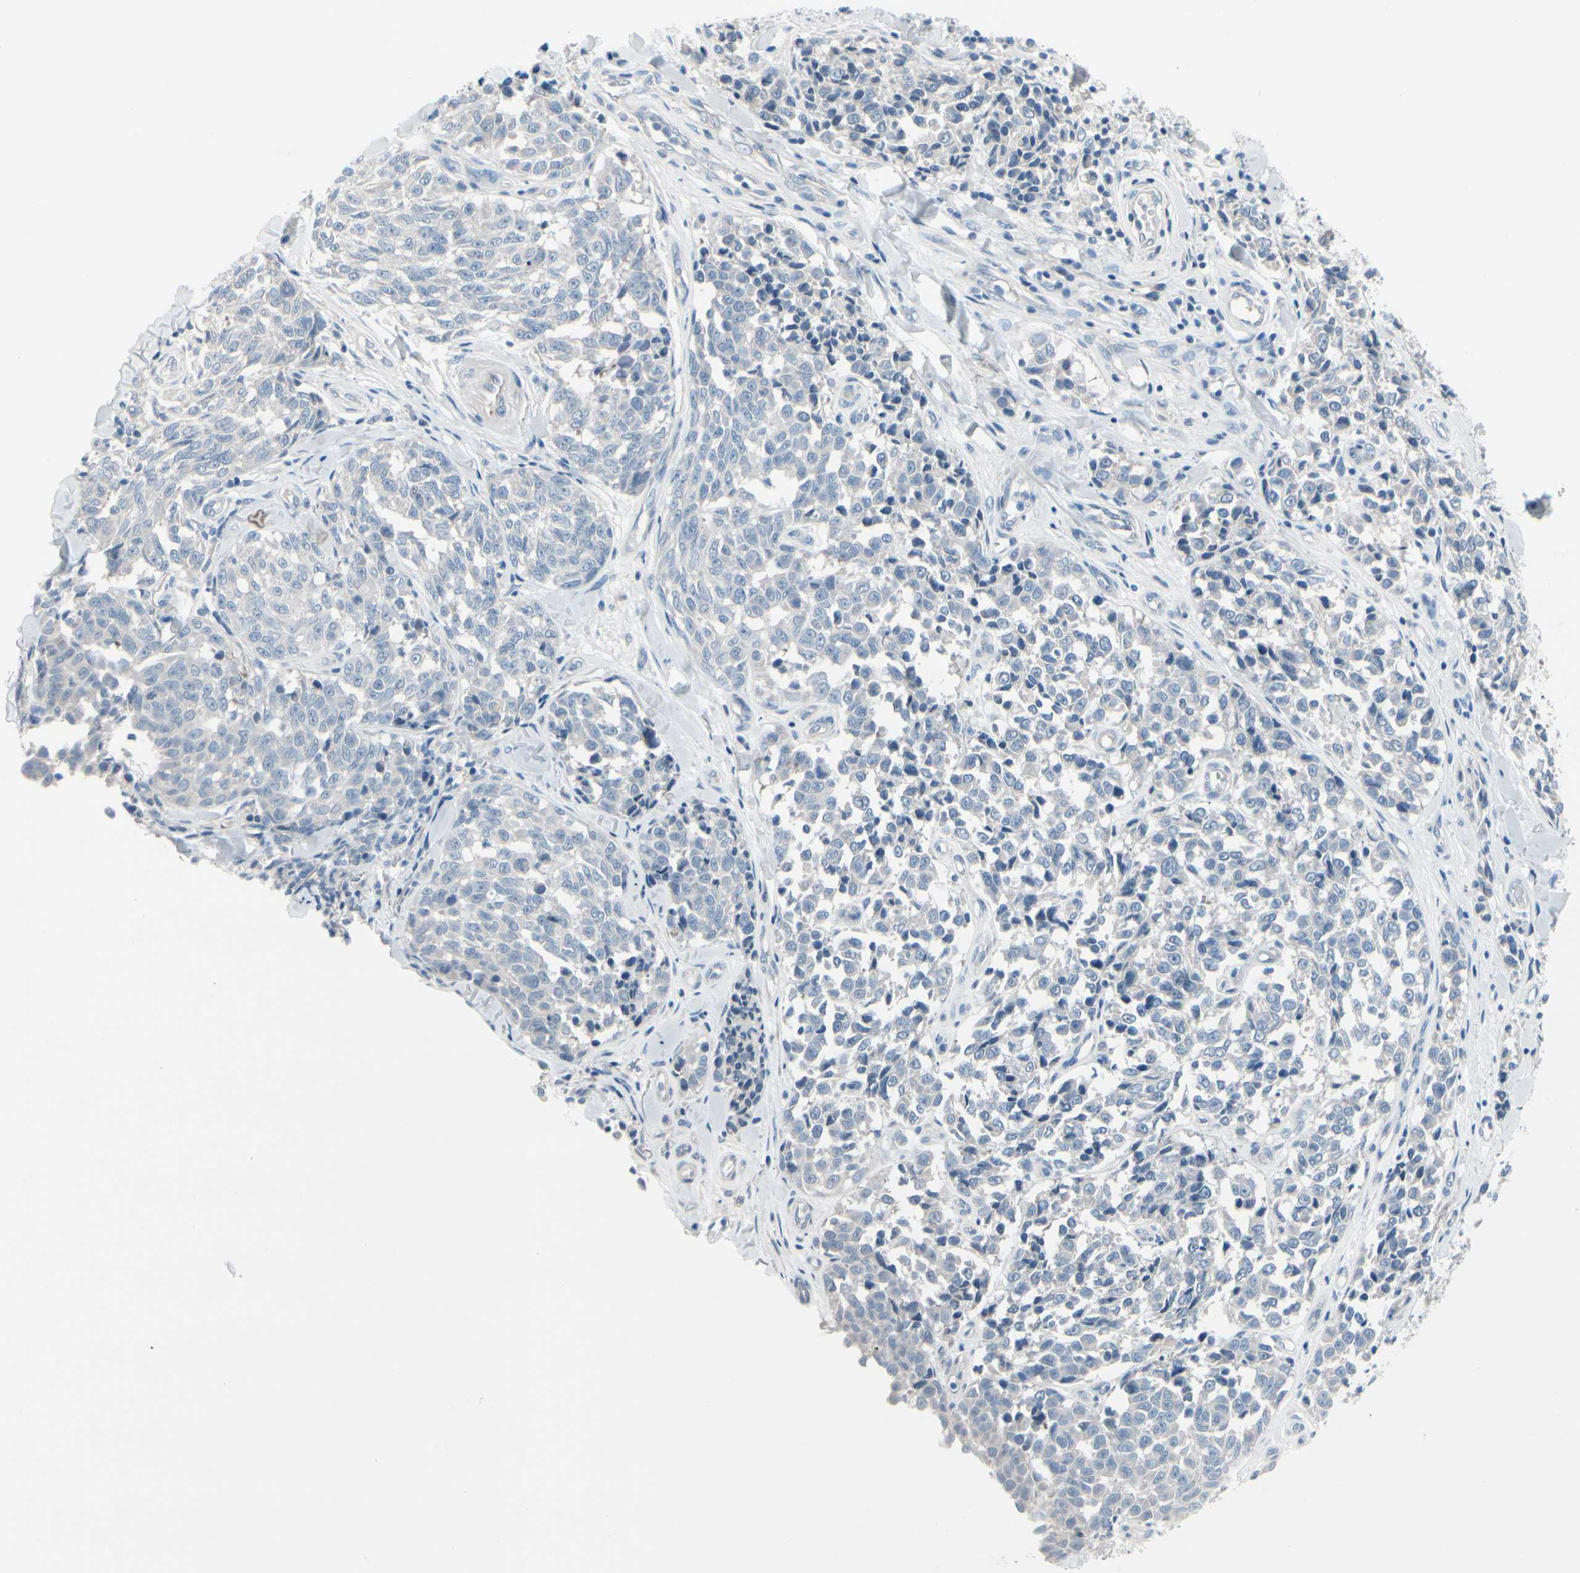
{"staining": {"intensity": "negative", "quantity": "none", "location": "none"}, "tissue": "melanoma", "cell_type": "Tumor cells", "image_type": "cancer", "snomed": [{"axis": "morphology", "description": "Malignant melanoma, NOS"}, {"axis": "topography", "description": "Skin"}], "caption": "Tumor cells show no significant protein staining in malignant melanoma.", "gene": "PGR", "patient": {"sex": "female", "age": 64}}